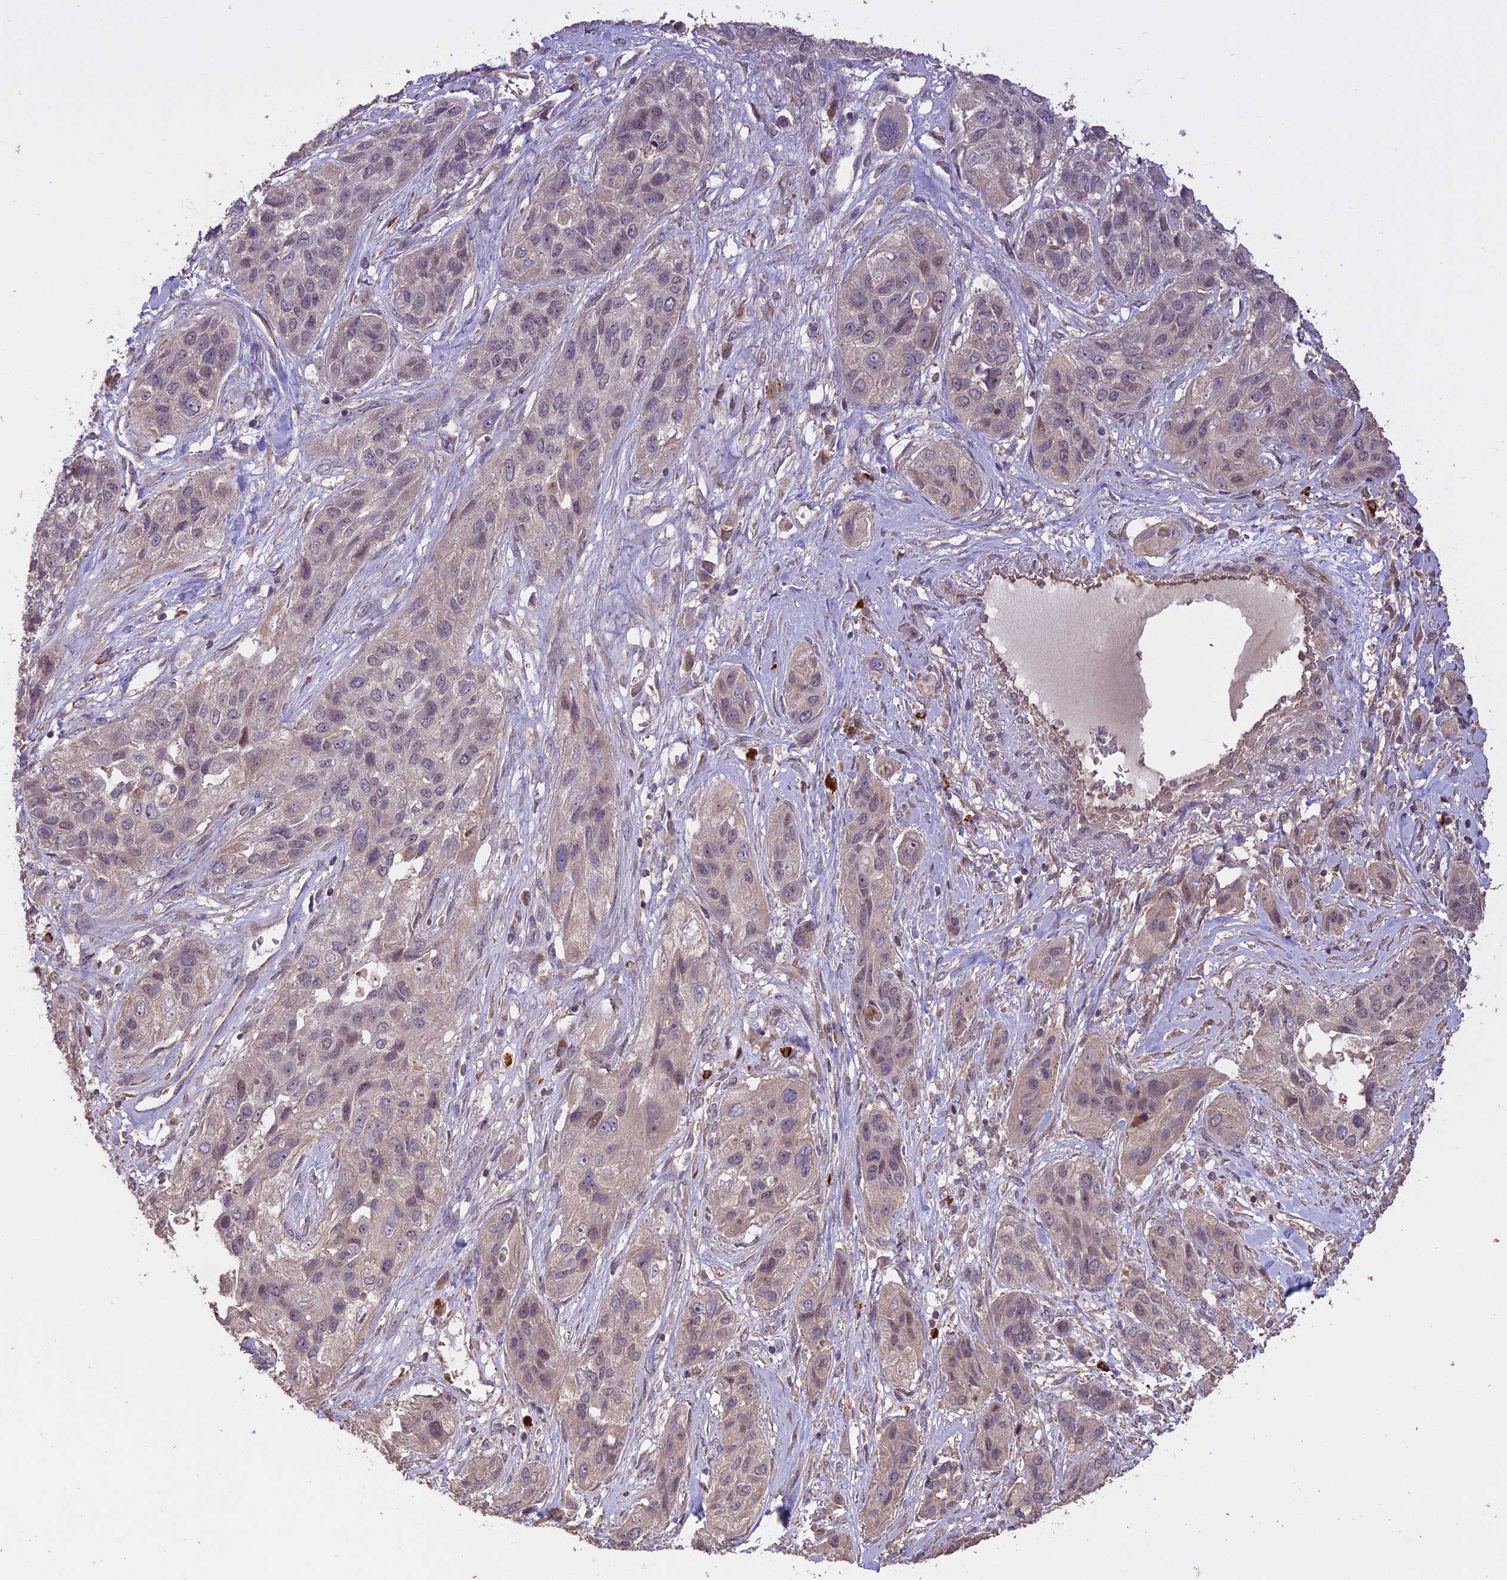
{"staining": {"intensity": "negative", "quantity": "none", "location": "none"}, "tissue": "lung cancer", "cell_type": "Tumor cells", "image_type": "cancer", "snomed": [{"axis": "morphology", "description": "Squamous cell carcinoma, NOS"}, {"axis": "topography", "description": "Lung"}], "caption": "Protein analysis of lung cancer (squamous cell carcinoma) shows no significant positivity in tumor cells. Brightfield microscopy of IHC stained with DAB (3,3'-diaminobenzidine) (brown) and hematoxylin (blue), captured at high magnification.", "gene": "TIGD7", "patient": {"sex": "female", "age": 70}}